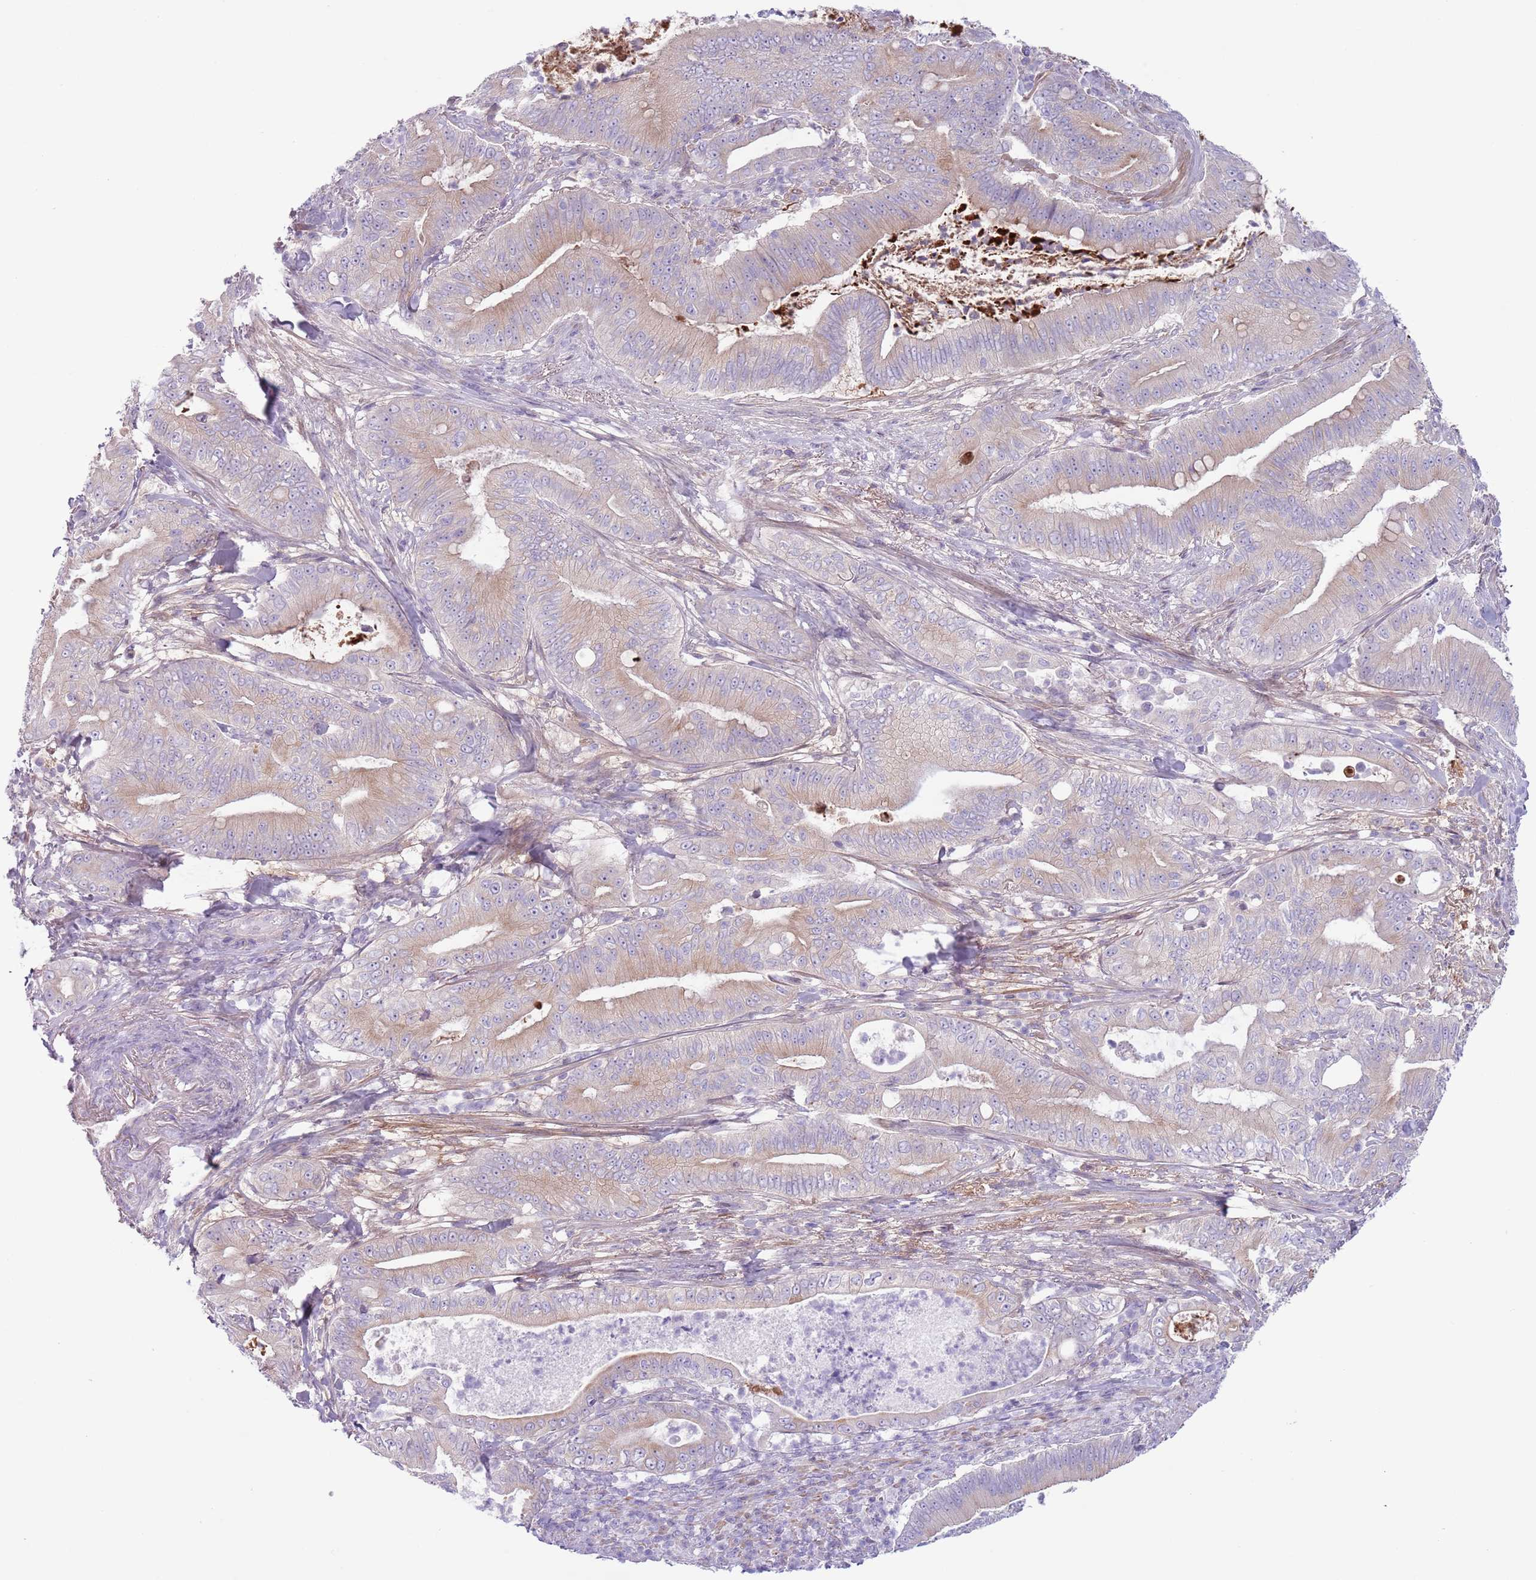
{"staining": {"intensity": "weak", "quantity": "25%-75%", "location": "cytoplasmic/membranous"}, "tissue": "pancreatic cancer", "cell_type": "Tumor cells", "image_type": "cancer", "snomed": [{"axis": "morphology", "description": "Adenocarcinoma, NOS"}, {"axis": "topography", "description": "Pancreas"}], "caption": "This image reveals pancreatic cancer stained with IHC to label a protein in brown. The cytoplasmic/membranous of tumor cells show weak positivity for the protein. Nuclei are counter-stained blue.", "gene": "CFH", "patient": {"sex": "male", "age": 71}}